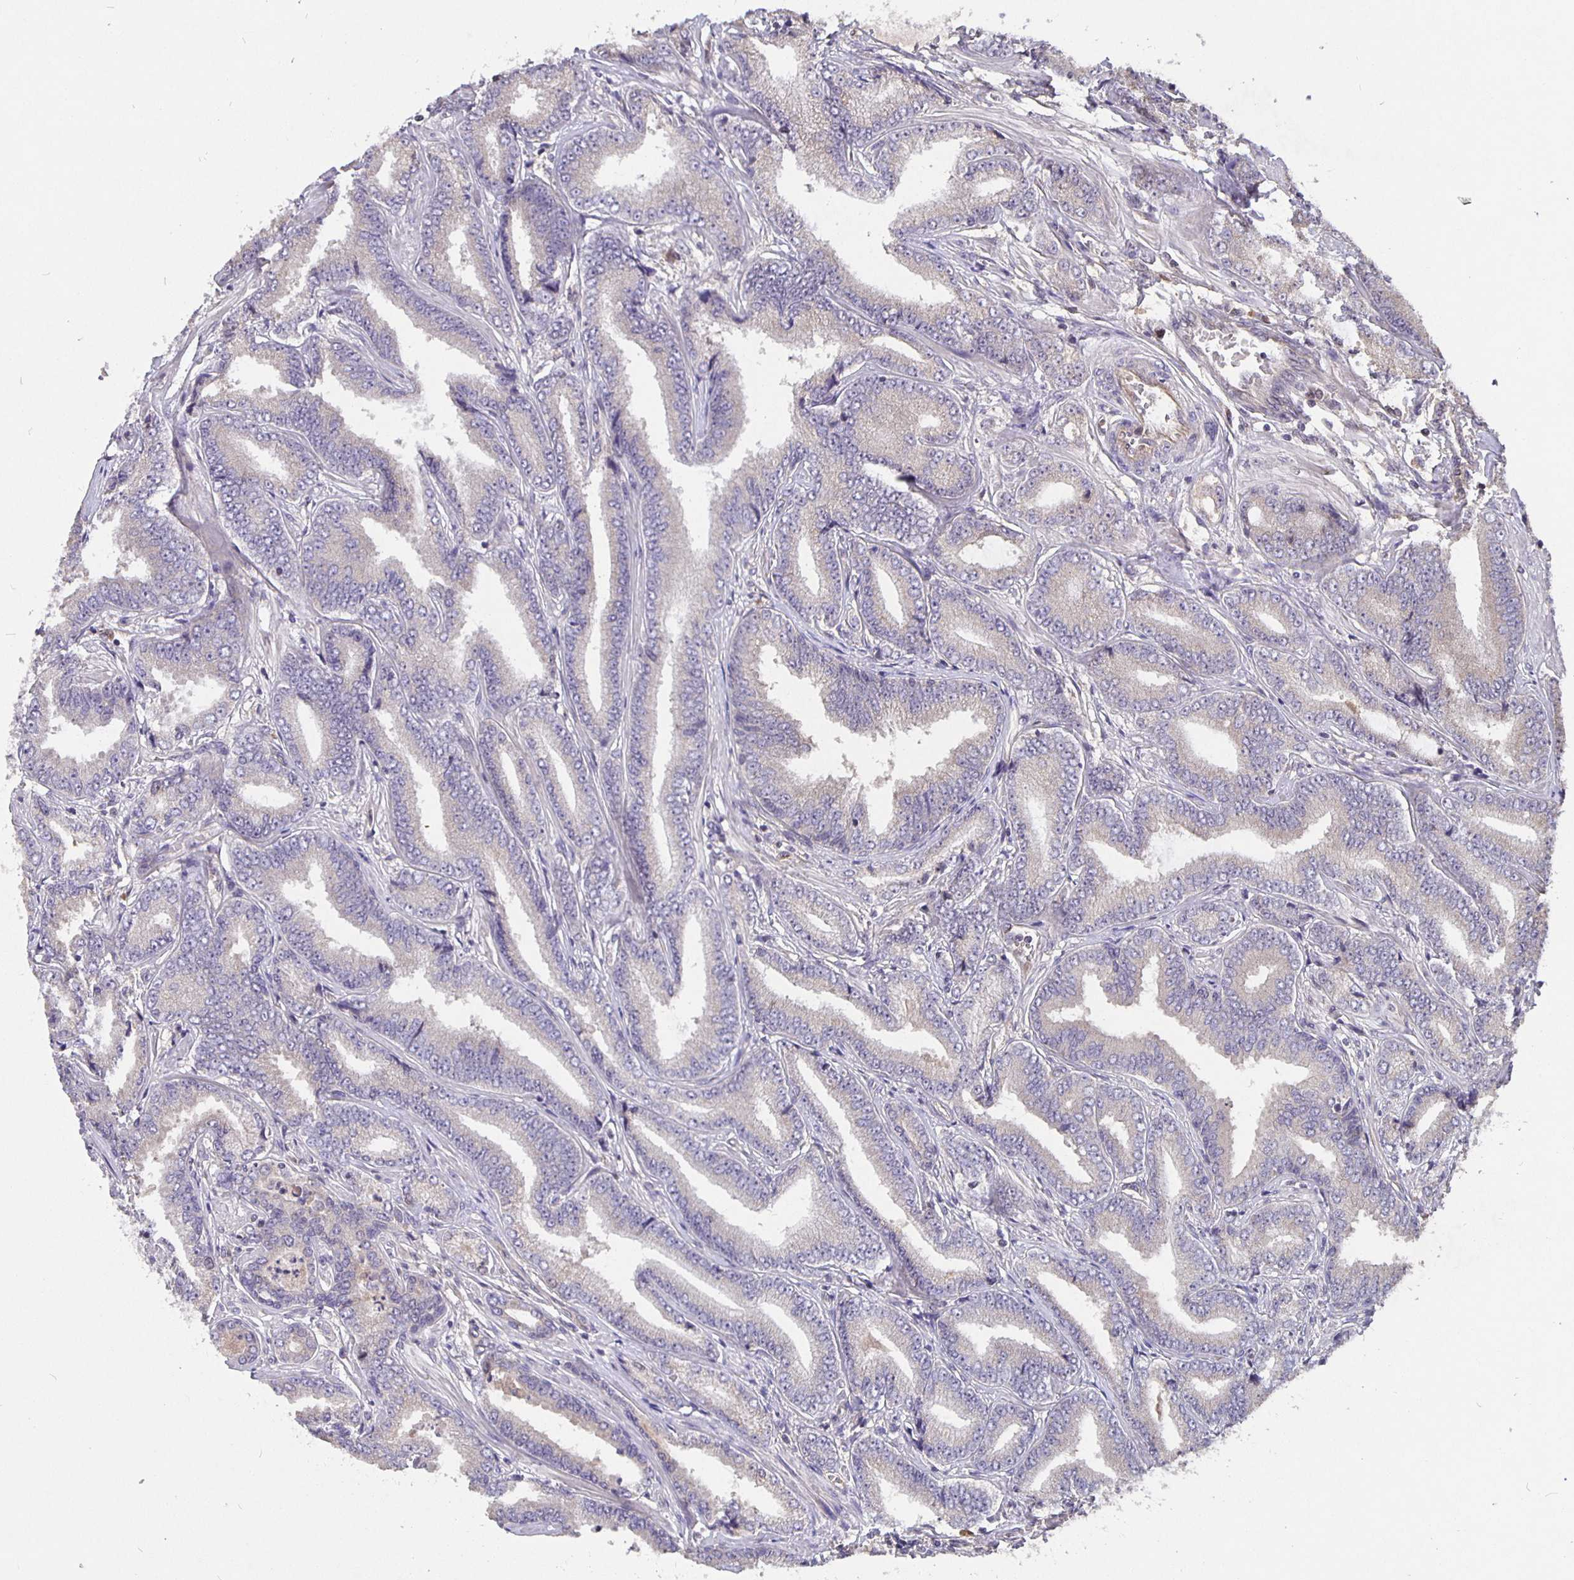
{"staining": {"intensity": "weak", "quantity": "25%-75%", "location": "cytoplasmic/membranous"}, "tissue": "prostate cancer", "cell_type": "Tumor cells", "image_type": "cancer", "snomed": [{"axis": "morphology", "description": "Adenocarcinoma, Low grade"}, {"axis": "topography", "description": "Prostate"}], "caption": "Immunohistochemical staining of human prostate cancer shows low levels of weak cytoplasmic/membranous staining in approximately 25%-75% of tumor cells. (DAB (3,3'-diaminobenzidine) IHC, brown staining for protein, blue staining for nuclei).", "gene": "NOG", "patient": {"sex": "male", "age": 55}}